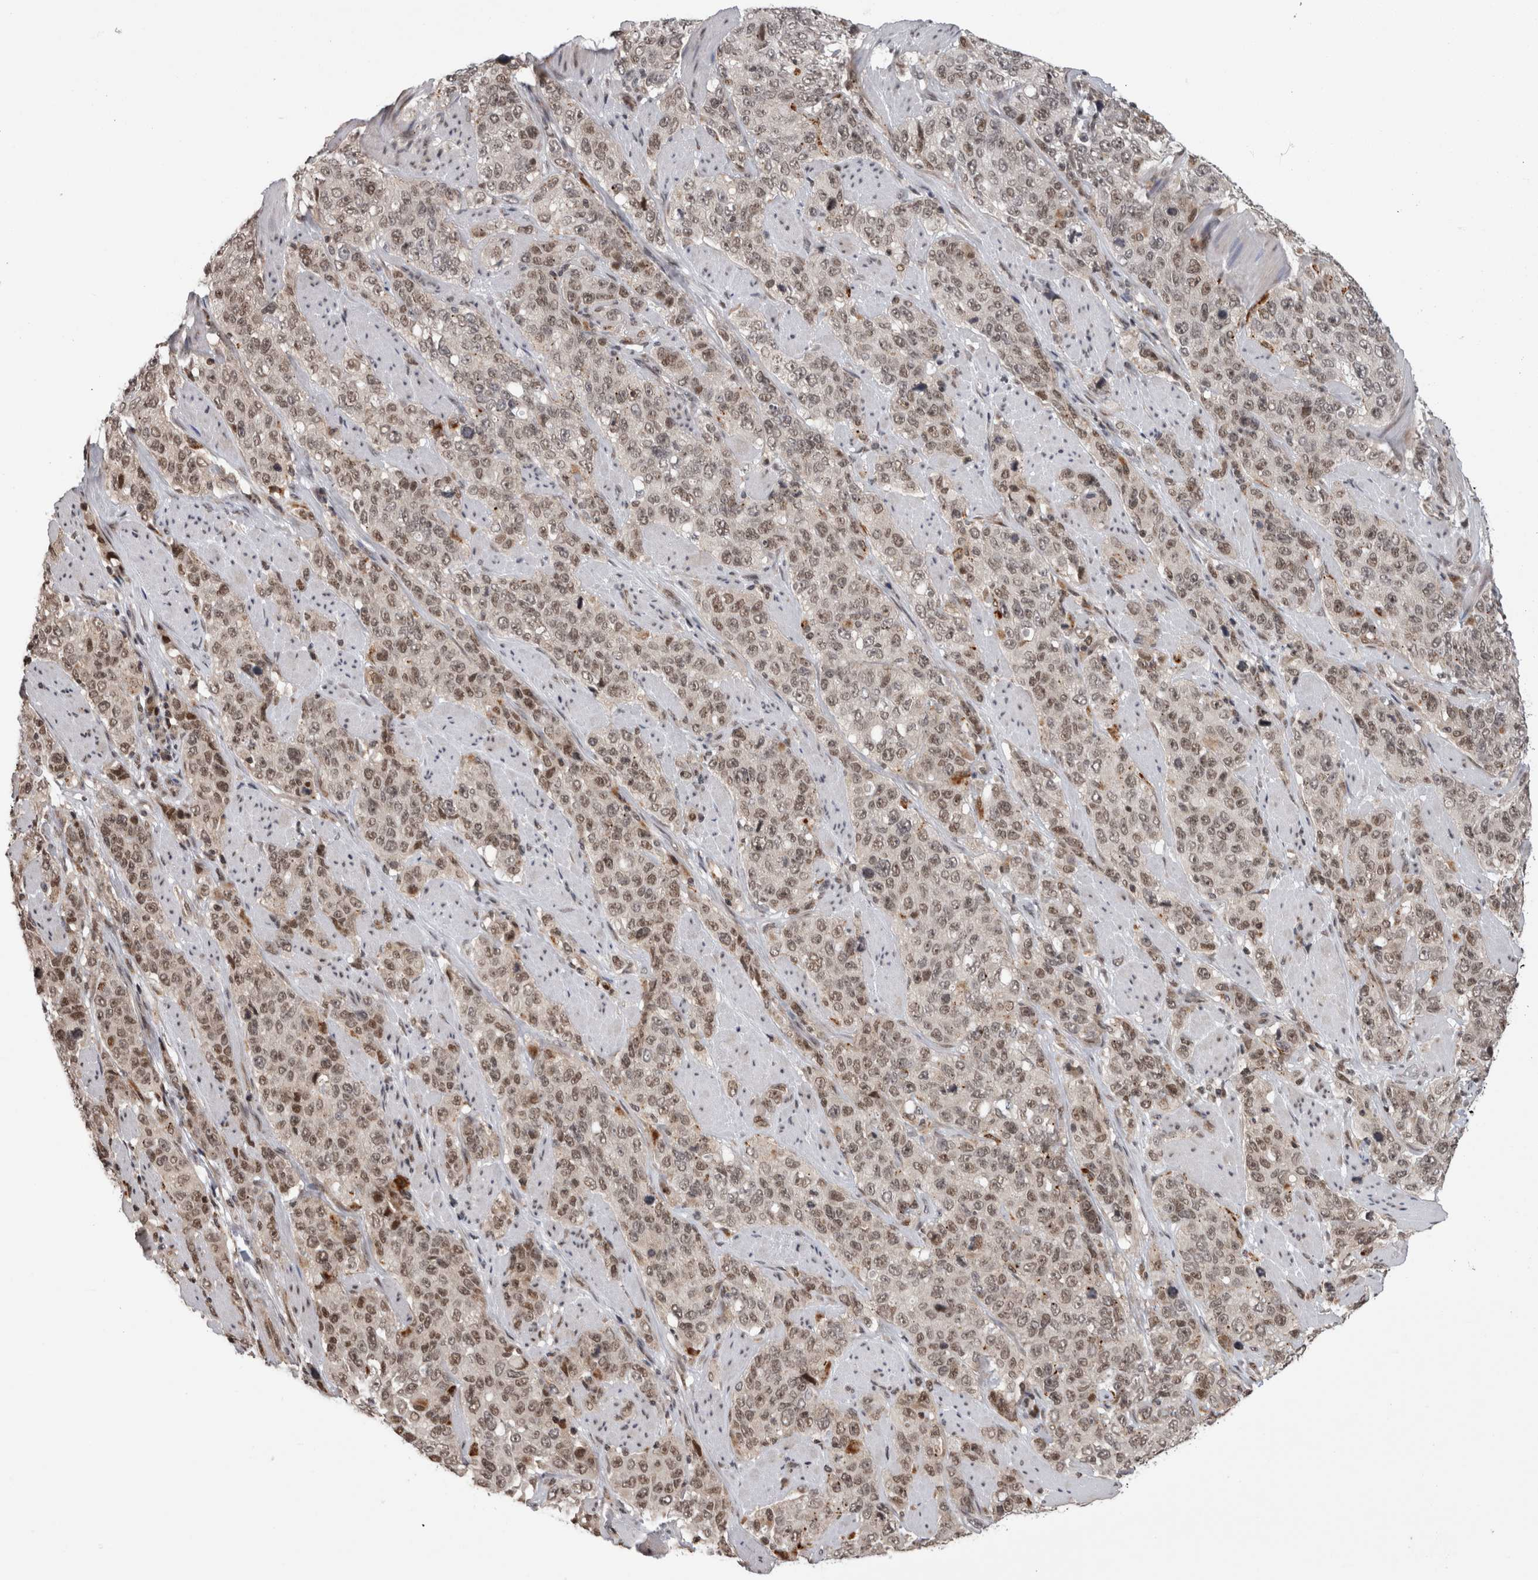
{"staining": {"intensity": "moderate", "quantity": "25%-75%", "location": "nuclear"}, "tissue": "stomach cancer", "cell_type": "Tumor cells", "image_type": "cancer", "snomed": [{"axis": "morphology", "description": "Adenocarcinoma, NOS"}, {"axis": "topography", "description": "Stomach"}], "caption": "Tumor cells reveal medium levels of moderate nuclear staining in about 25%-75% of cells in human stomach adenocarcinoma.", "gene": "ZBTB11", "patient": {"sex": "male", "age": 48}}